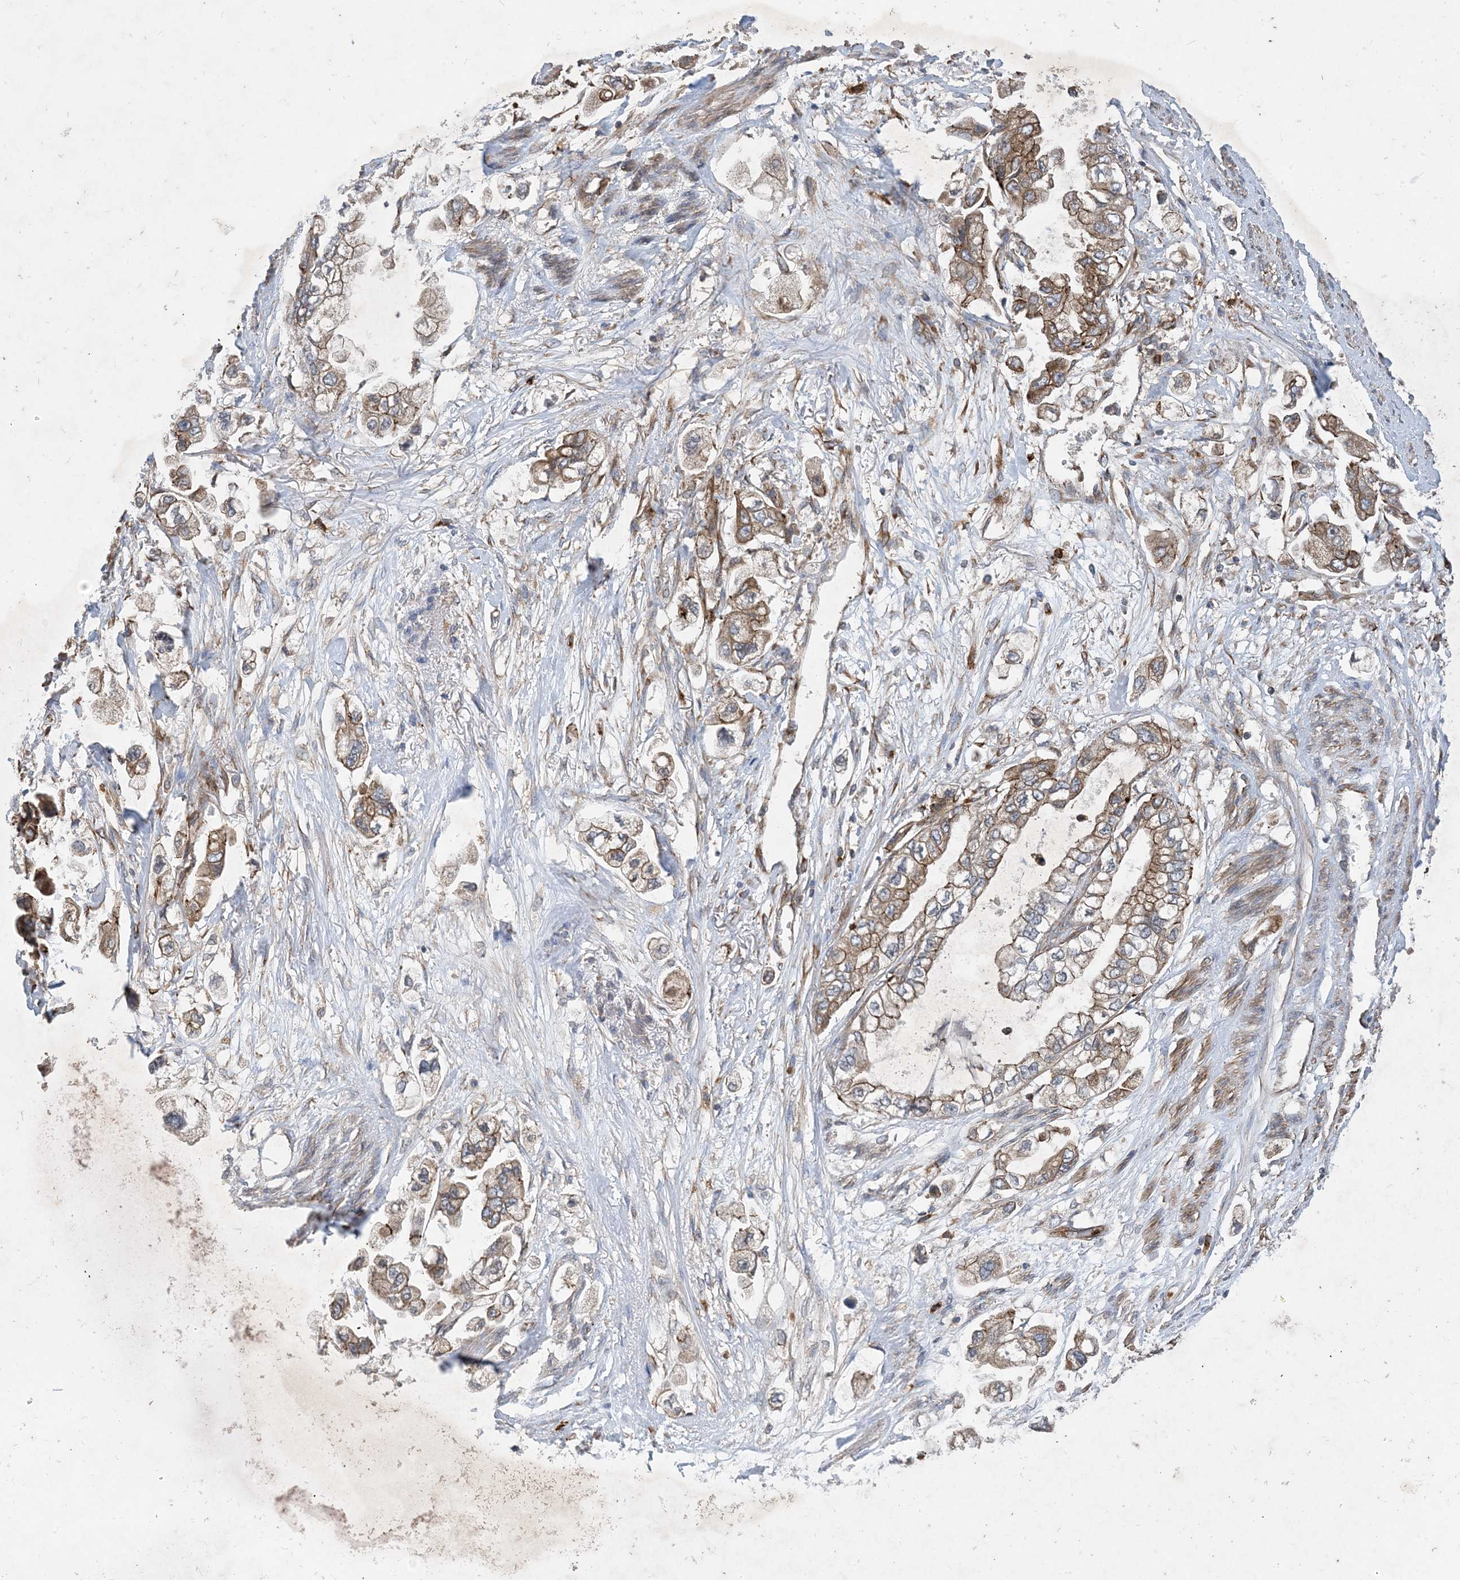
{"staining": {"intensity": "moderate", "quantity": ">75%", "location": "cytoplasmic/membranous"}, "tissue": "stomach cancer", "cell_type": "Tumor cells", "image_type": "cancer", "snomed": [{"axis": "morphology", "description": "Adenocarcinoma, NOS"}, {"axis": "topography", "description": "Stomach"}], "caption": "The immunohistochemical stain shows moderate cytoplasmic/membranous expression in tumor cells of stomach adenocarcinoma tissue.", "gene": "OTOP1", "patient": {"sex": "male", "age": 62}}